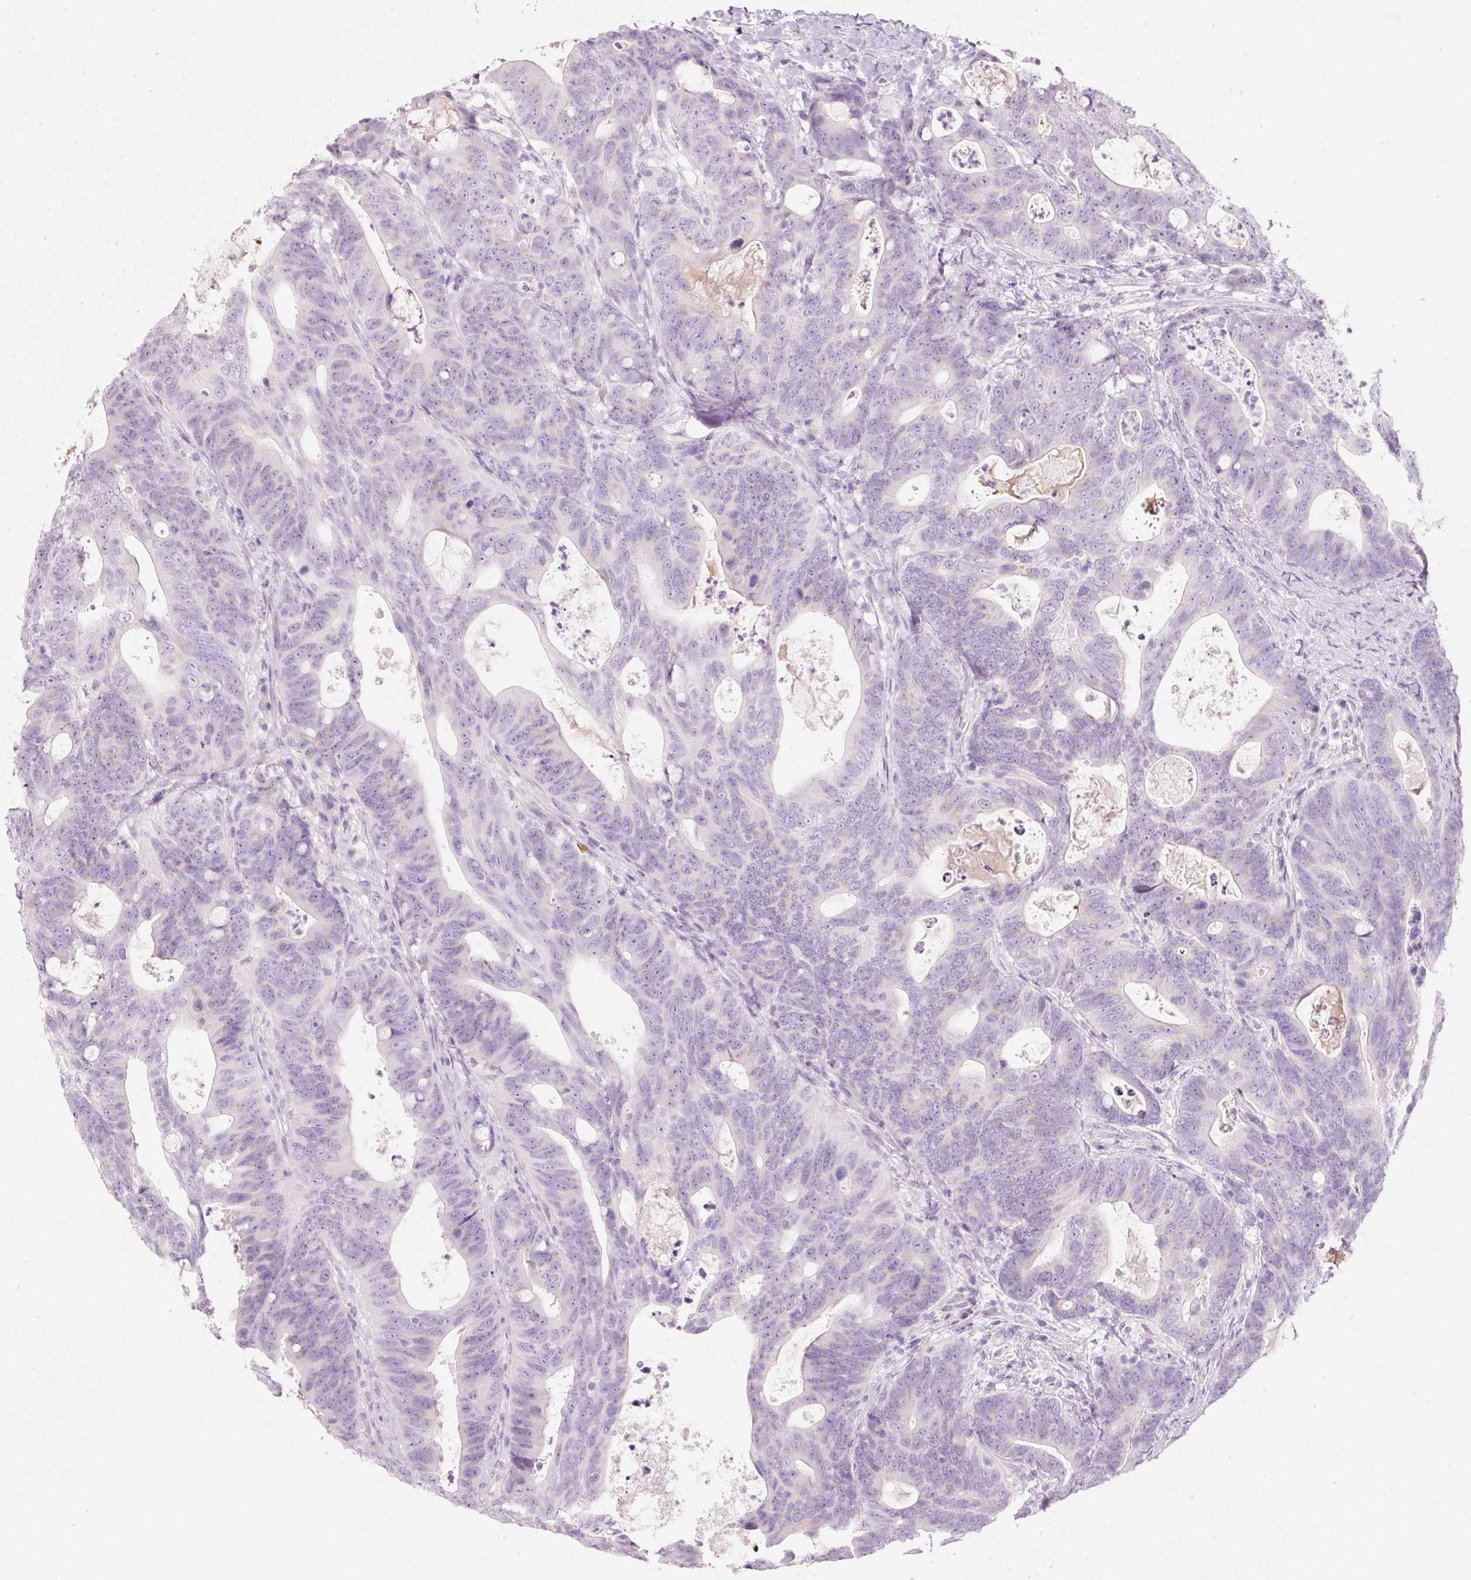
{"staining": {"intensity": "negative", "quantity": "none", "location": "none"}, "tissue": "colorectal cancer", "cell_type": "Tumor cells", "image_type": "cancer", "snomed": [{"axis": "morphology", "description": "Adenocarcinoma, NOS"}, {"axis": "topography", "description": "Colon"}], "caption": "A micrograph of human adenocarcinoma (colorectal) is negative for staining in tumor cells. (DAB immunohistochemistry visualized using brightfield microscopy, high magnification).", "gene": "ENSG00000206549", "patient": {"sex": "female", "age": 82}}